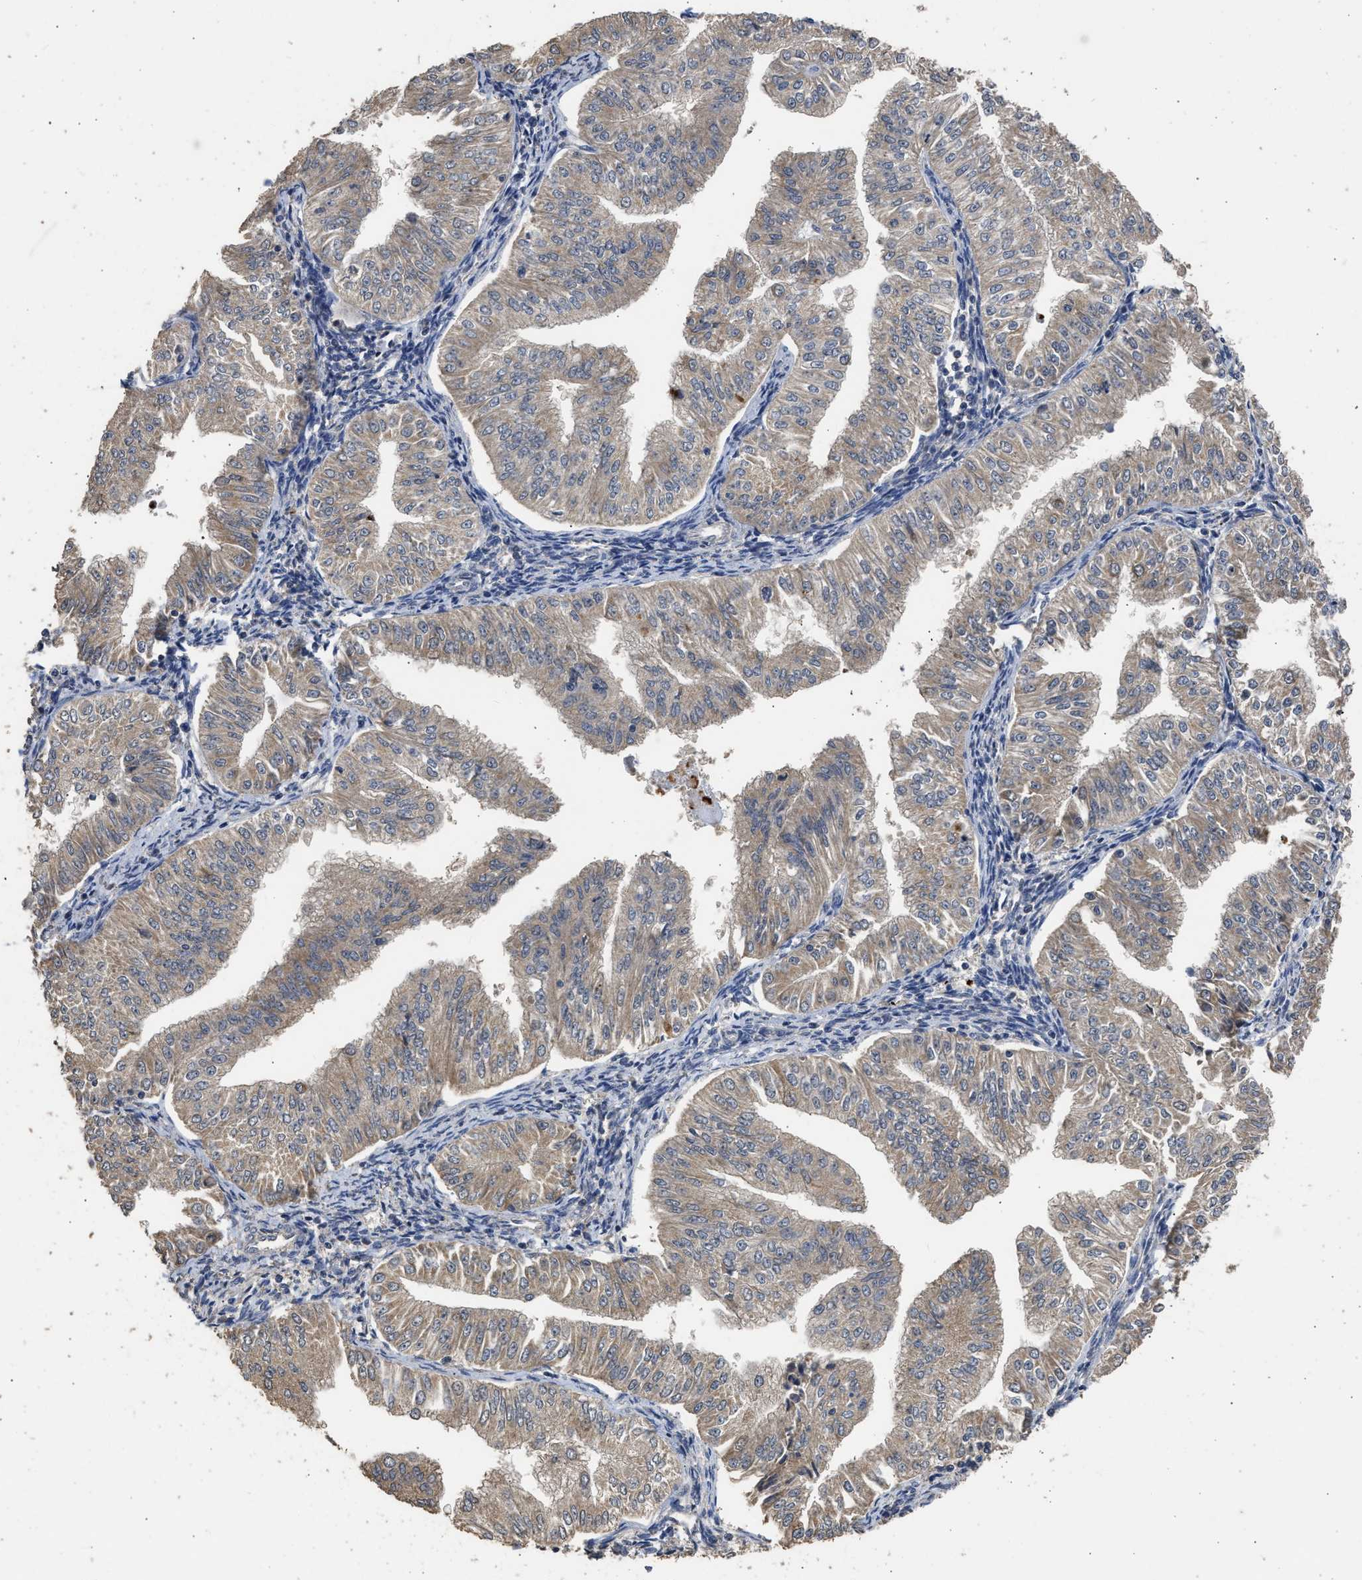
{"staining": {"intensity": "moderate", "quantity": ">75%", "location": "cytoplasmic/membranous"}, "tissue": "endometrial cancer", "cell_type": "Tumor cells", "image_type": "cancer", "snomed": [{"axis": "morphology", "description": "Normal tissue, NOS"}, {"axis": "morphology", "description": "Adenocarcinoma, NOS"}, {"axis": "topography", "description": "Endometrium"}], "caption": "Endometrial cancer stained with a brown dye reveals moderate cytoplasmic/membranous positive expression in approximately >75% of tumor cells.", "gene": "SPINT2", "patient": {"sex": "female", "age": 53}}